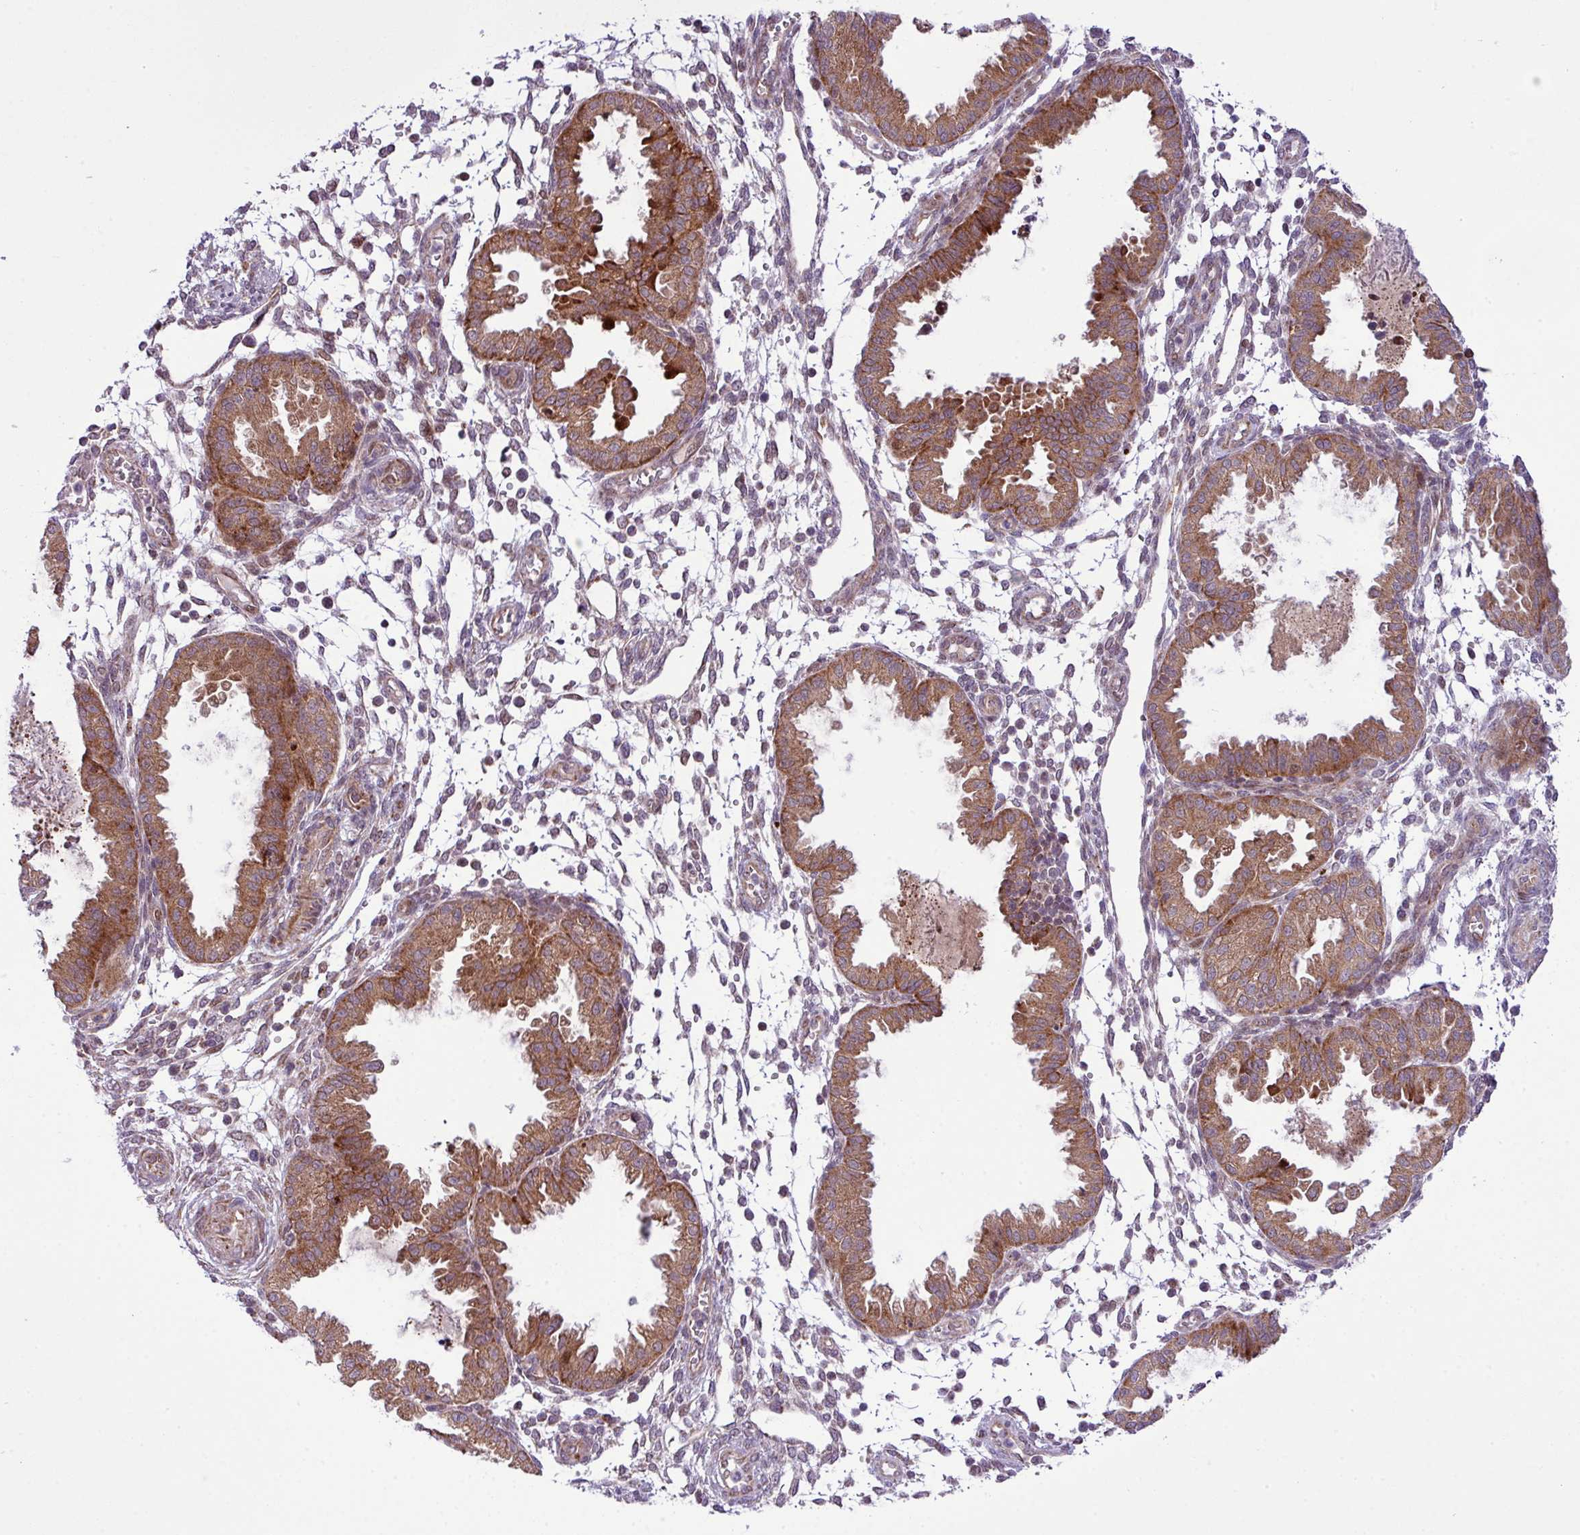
{"staining": {"intensity": "weak", "quantity": "25%-75%", "location": "cytoplasmic/membranous"}, "tissue": "endometrium", "cell_type": "Cells in endometrial stroma", "image_type": "normal", "snomed": [{"axis": "morphology", "description": "Normal tissue, NOS"}, {"axis": "topography", "description": "Endometrium"}], "caption": "Endometrium stained with immunohistochemistry (IHC) demonstrates weak cytoplasmic/membranous positivity in about 25%-75% of cells in endometrial stroma.", "gene": "B3GNT9", "patient": {"sex": "female", "age": 33}}